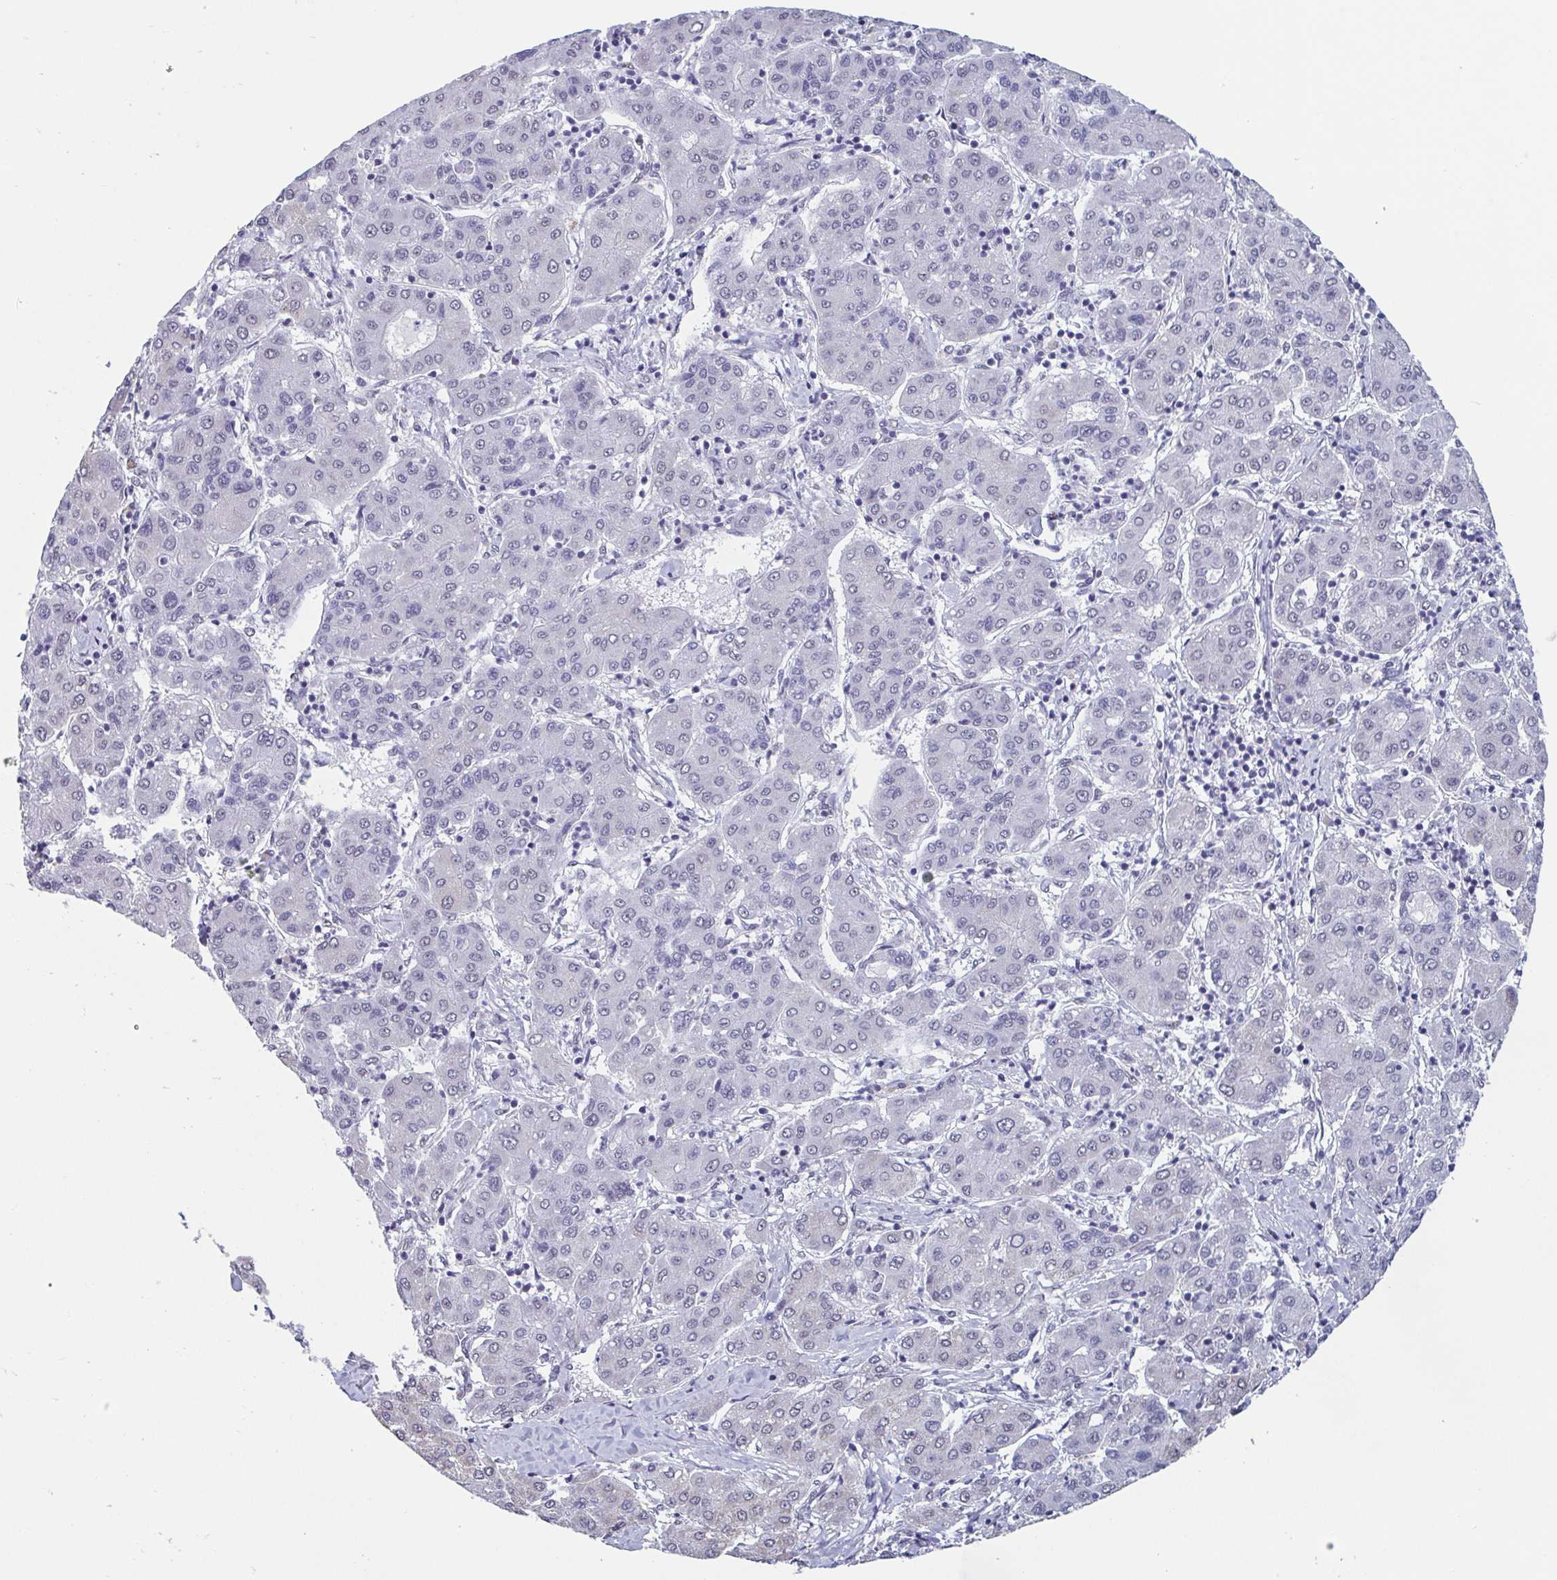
{"staining": {"intensity": "negative", "quantity": "none", "location": "none"}, "tissue": "liver cancer", "cell_type": "Tumor cells", "image_type": "cancer", "snomed": [{"axis": "morphology", "description": "Carcinoma, Hepatocellular, NOS"}, {"axis": "topography", "description": "Liver"}], "caption": "Liver hepatocellular carcinoma stained for a protein using IHC displays no expression tumor cells.", "gene": "TMEM92", "patient": {"sex": "male", "age": 65}}